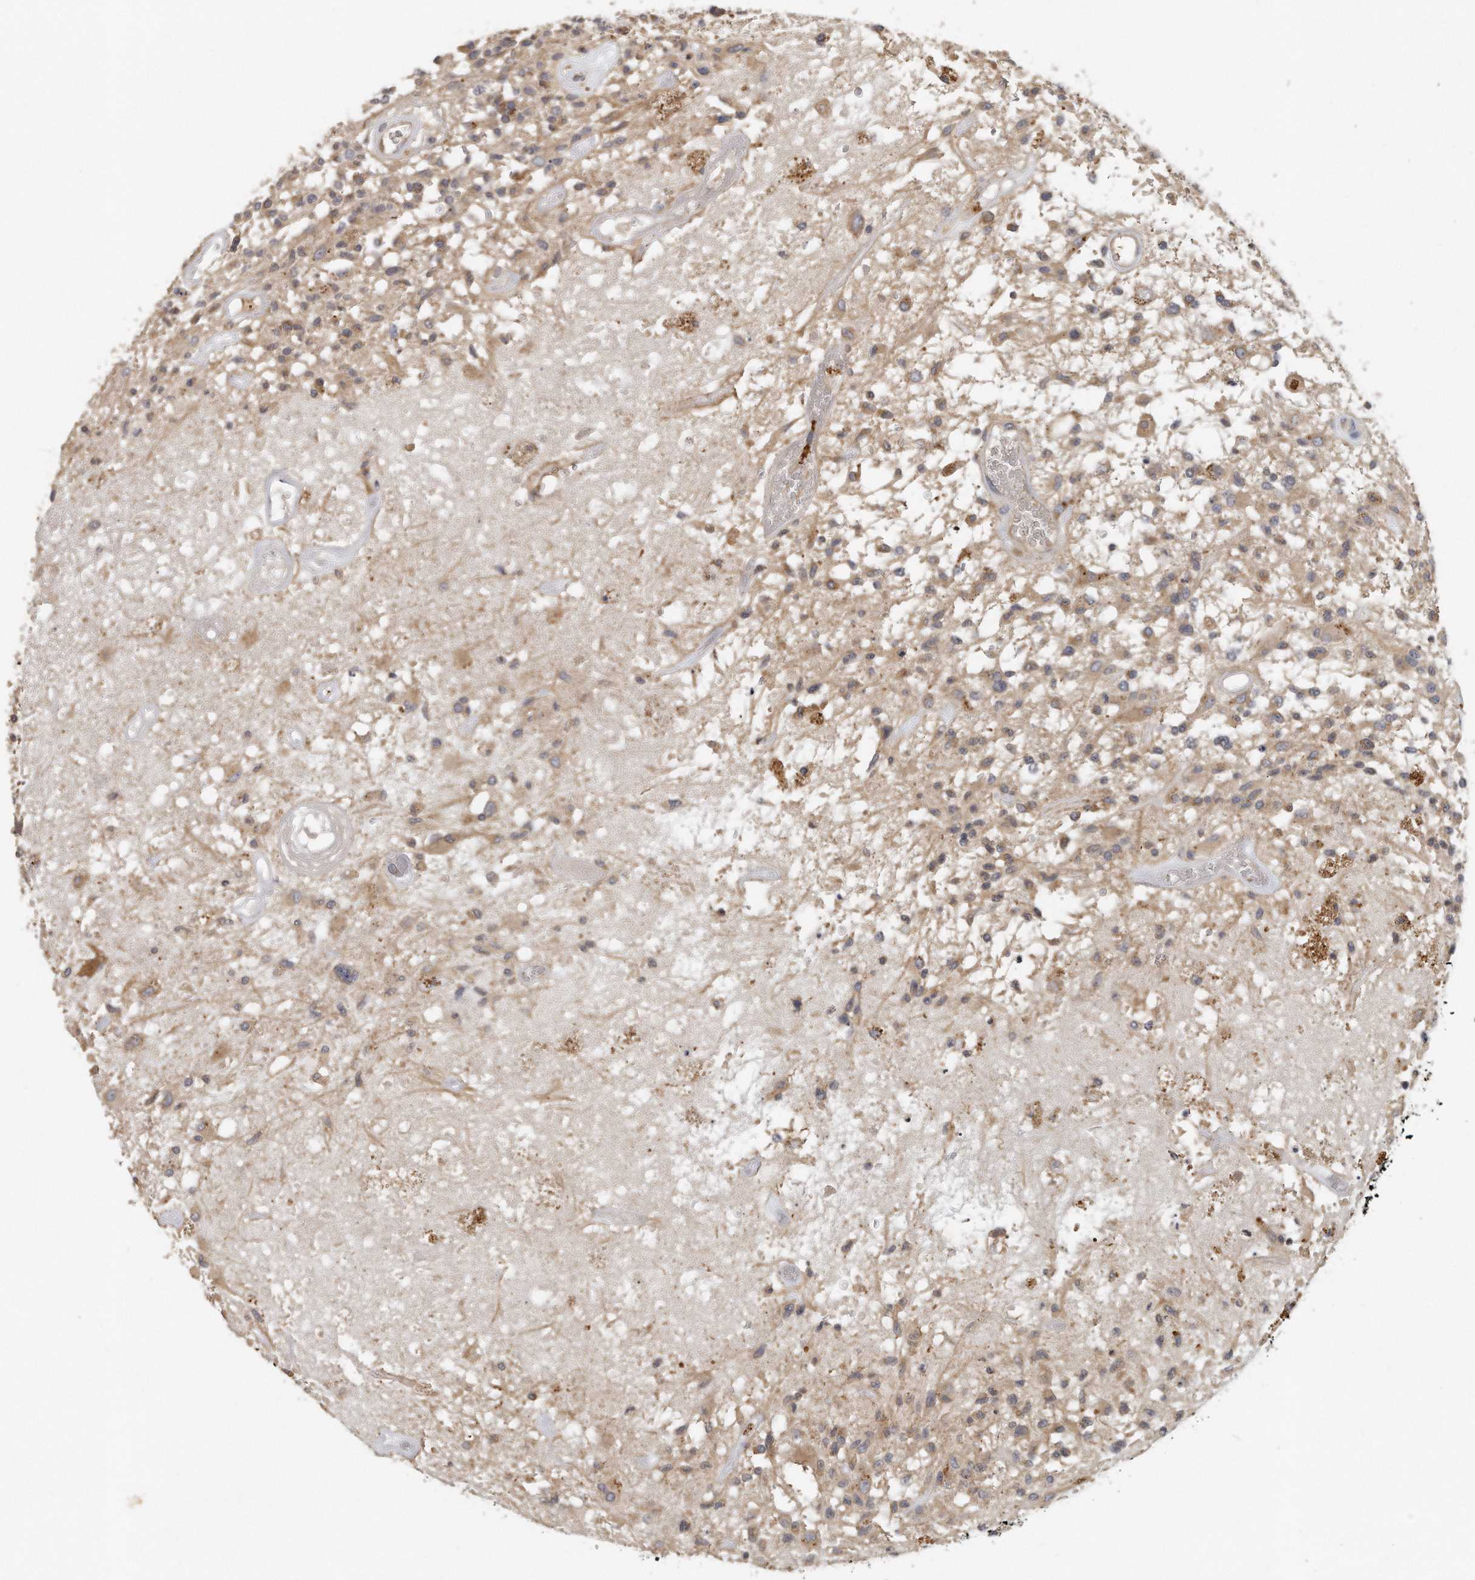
{"staining": {"intensity": "weak", "quantity": "25%-75%", "location": "cytoplasmic/membranous"}, "tissue": "glioma", "cell_type": "Tumor cells", "image_type": "cancer", "snomed": [{"axis": "morphology", "description": "Glioma, malignant, High grade"}, {"axis": "morphology", "description": "Glioblastoma, NOS"}, {"axis": "topography", "description": "Brain"}], "caption": "High-magnification brightfield microscopy of glioblastoma stained with DAB (brown) and counterstained with hematoxylin (blue). tumor cells exhibit weak cytoplasmic/membranous expression is appreciated in about25%-75% of cells.", "gene": "TRAPPC14", "patient": {"sex": "male", "age": 60}}